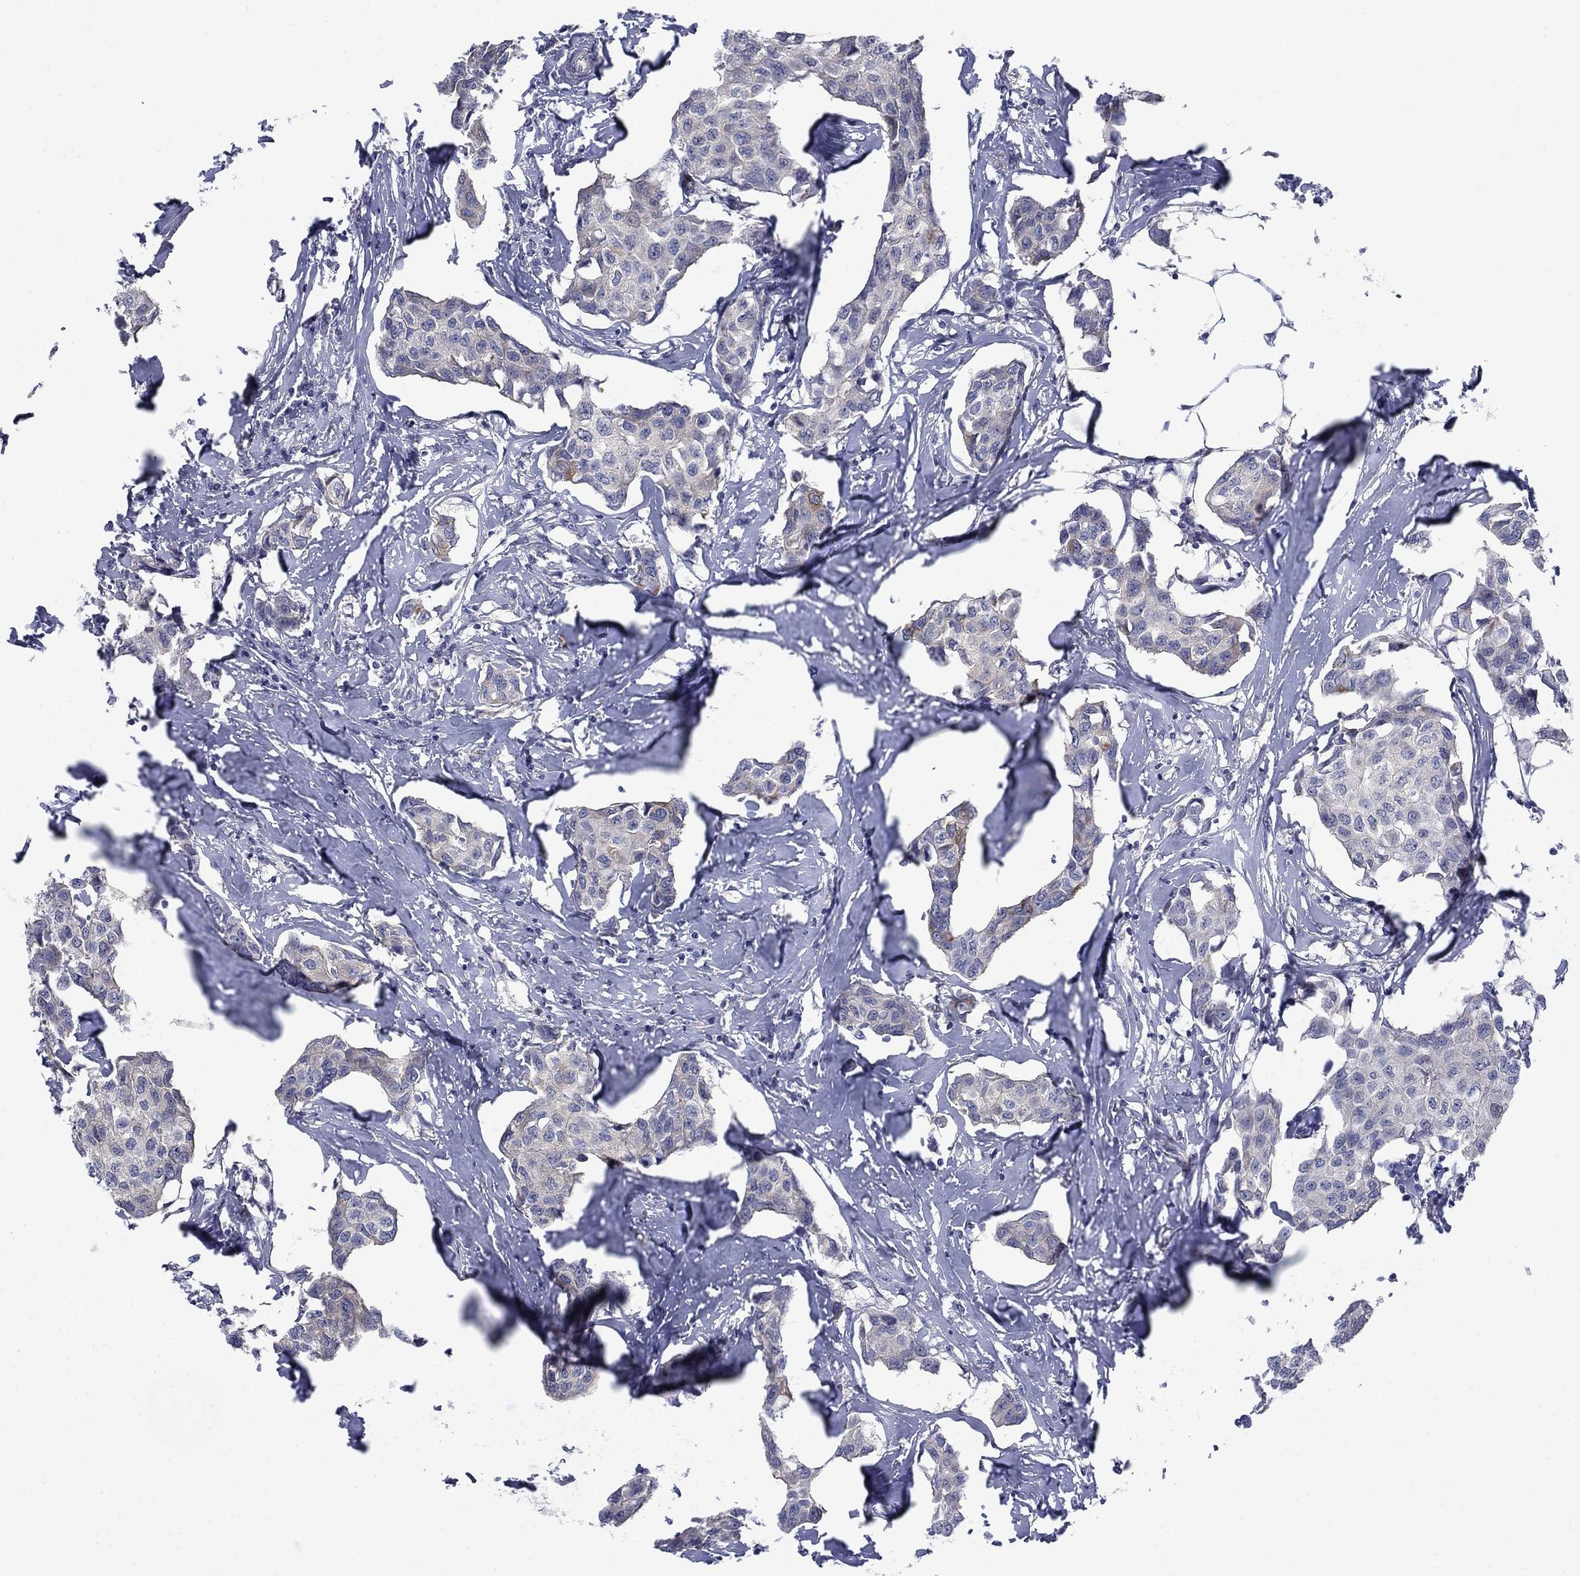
{"staining": {"intensity": "moderate", "quantity": "<25%", "location": "cytoplasmic/membranous"}, "tissue": "breast cancer", "cell_type": "Tumor cells", "image_type": "cancer", "snomed": [{"axis": "morphology", "description": "Duct carcinoma"}, {"axis": "topography", "description": "Breast"}], "caption": "Approximately <25% of tumor cells in breast cancer display moderate cytoplasmic/membranous protein positivity as visualized by brown immunohistochemical staining.", "gene": "FXR1", "patient": {"sex": "female", "age": 80}}